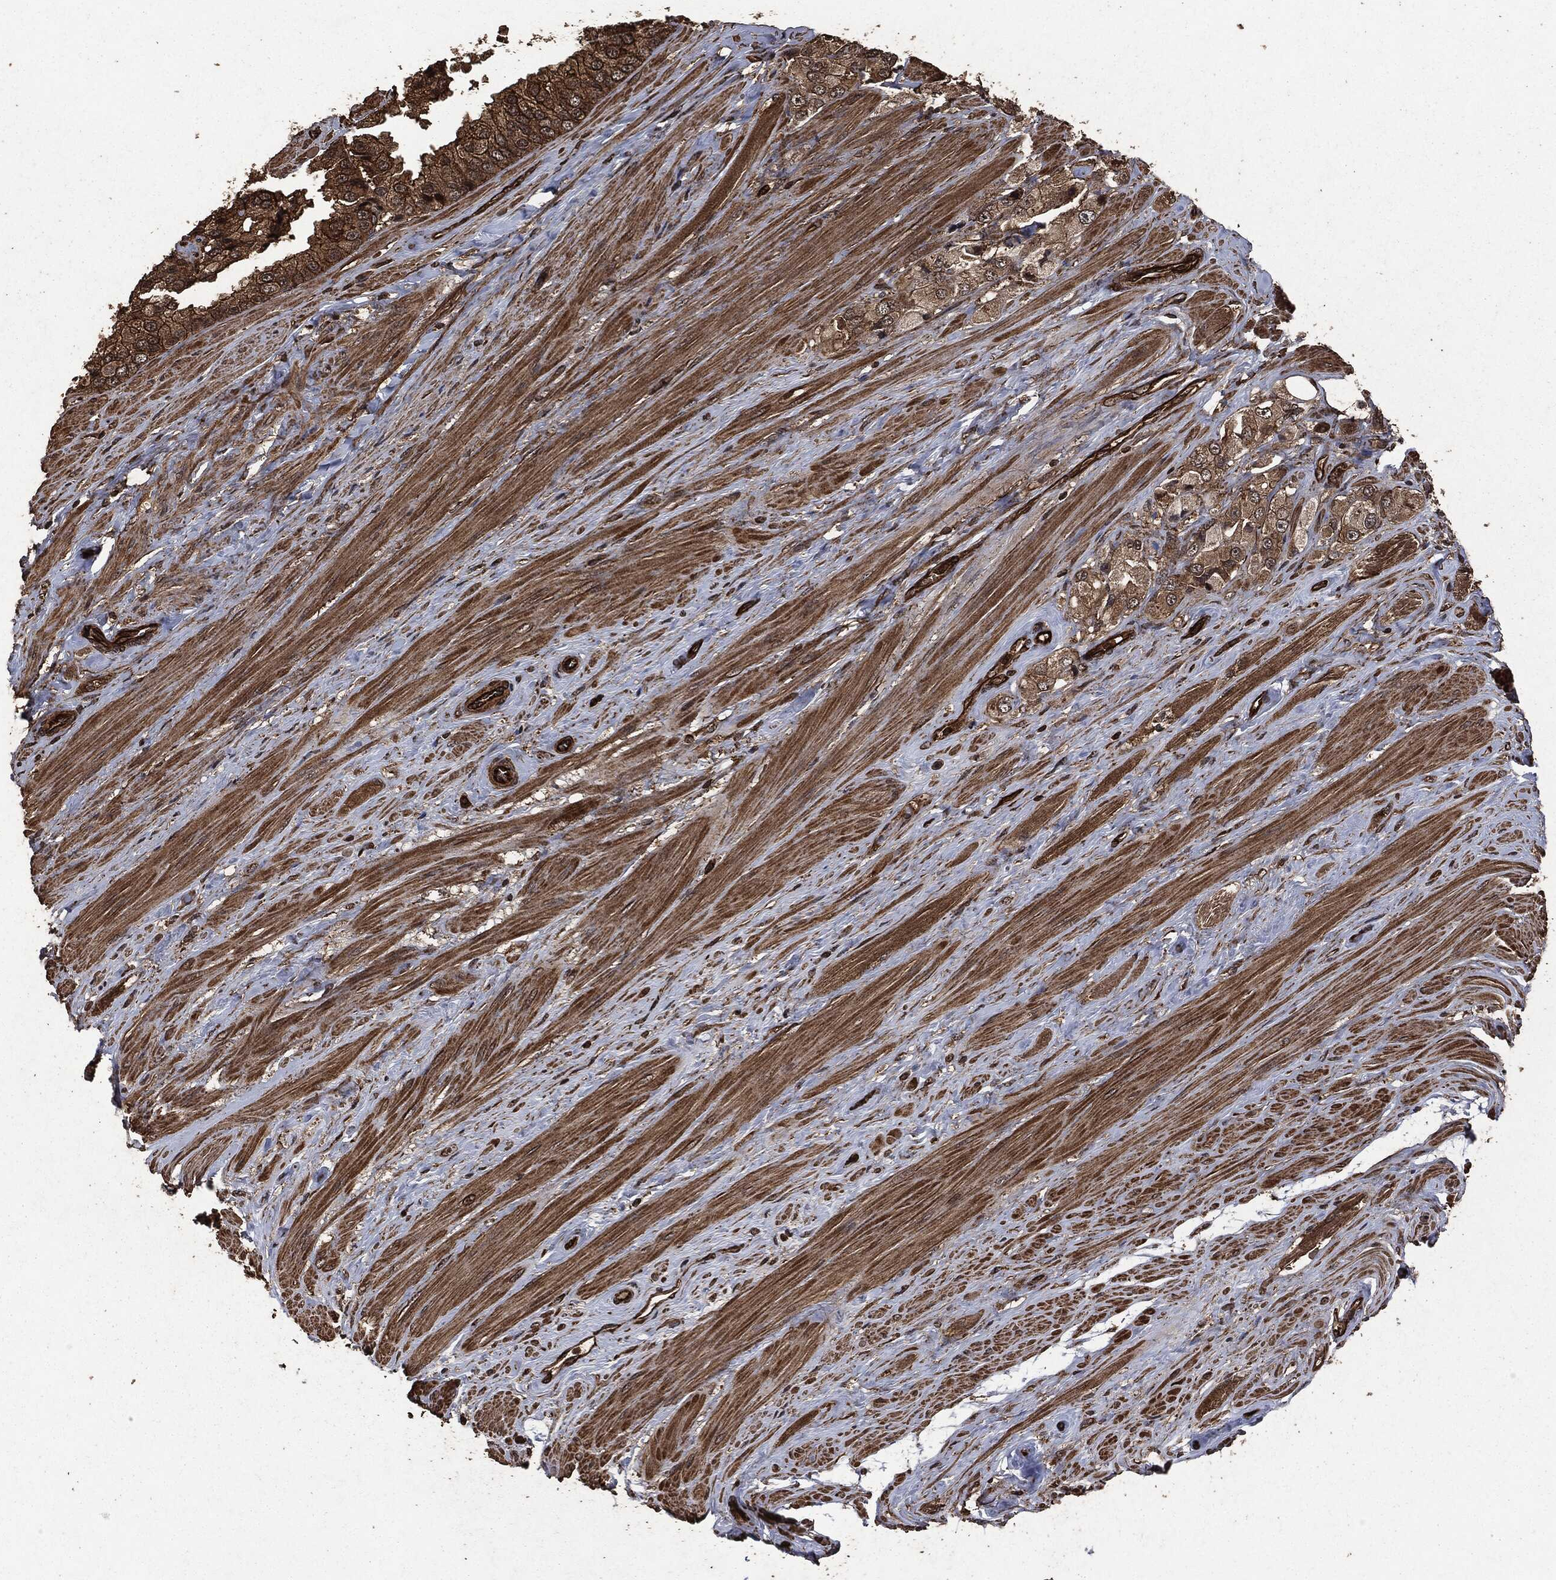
{"staining": {"intensity": "moderate", "quantity": "25%-75%", "location": "cytoplasmic/membranous"}, "tissue": "prostate cancer", "cell_type": "Tumor cells", "image_type": "cancer", "snomed": [{"axis": "morphology", "description": "Adenocarcinoma, NOS"}, {"axis": "topography", "description": "Prostate and seminal vesicle, NOS"}, {"axis": "topography", "description": "Prostate"}], "caption": "This image demonstrates prostate adenocarcinoma stained with IHC to label a protein in brown. The cytoplasmic/membranous of tumor cells show moderate positivity for the protein. Nuclei are counter-stained blue.", "gene": "HRAS", "patient": {"sex": "male", "age": 64}}